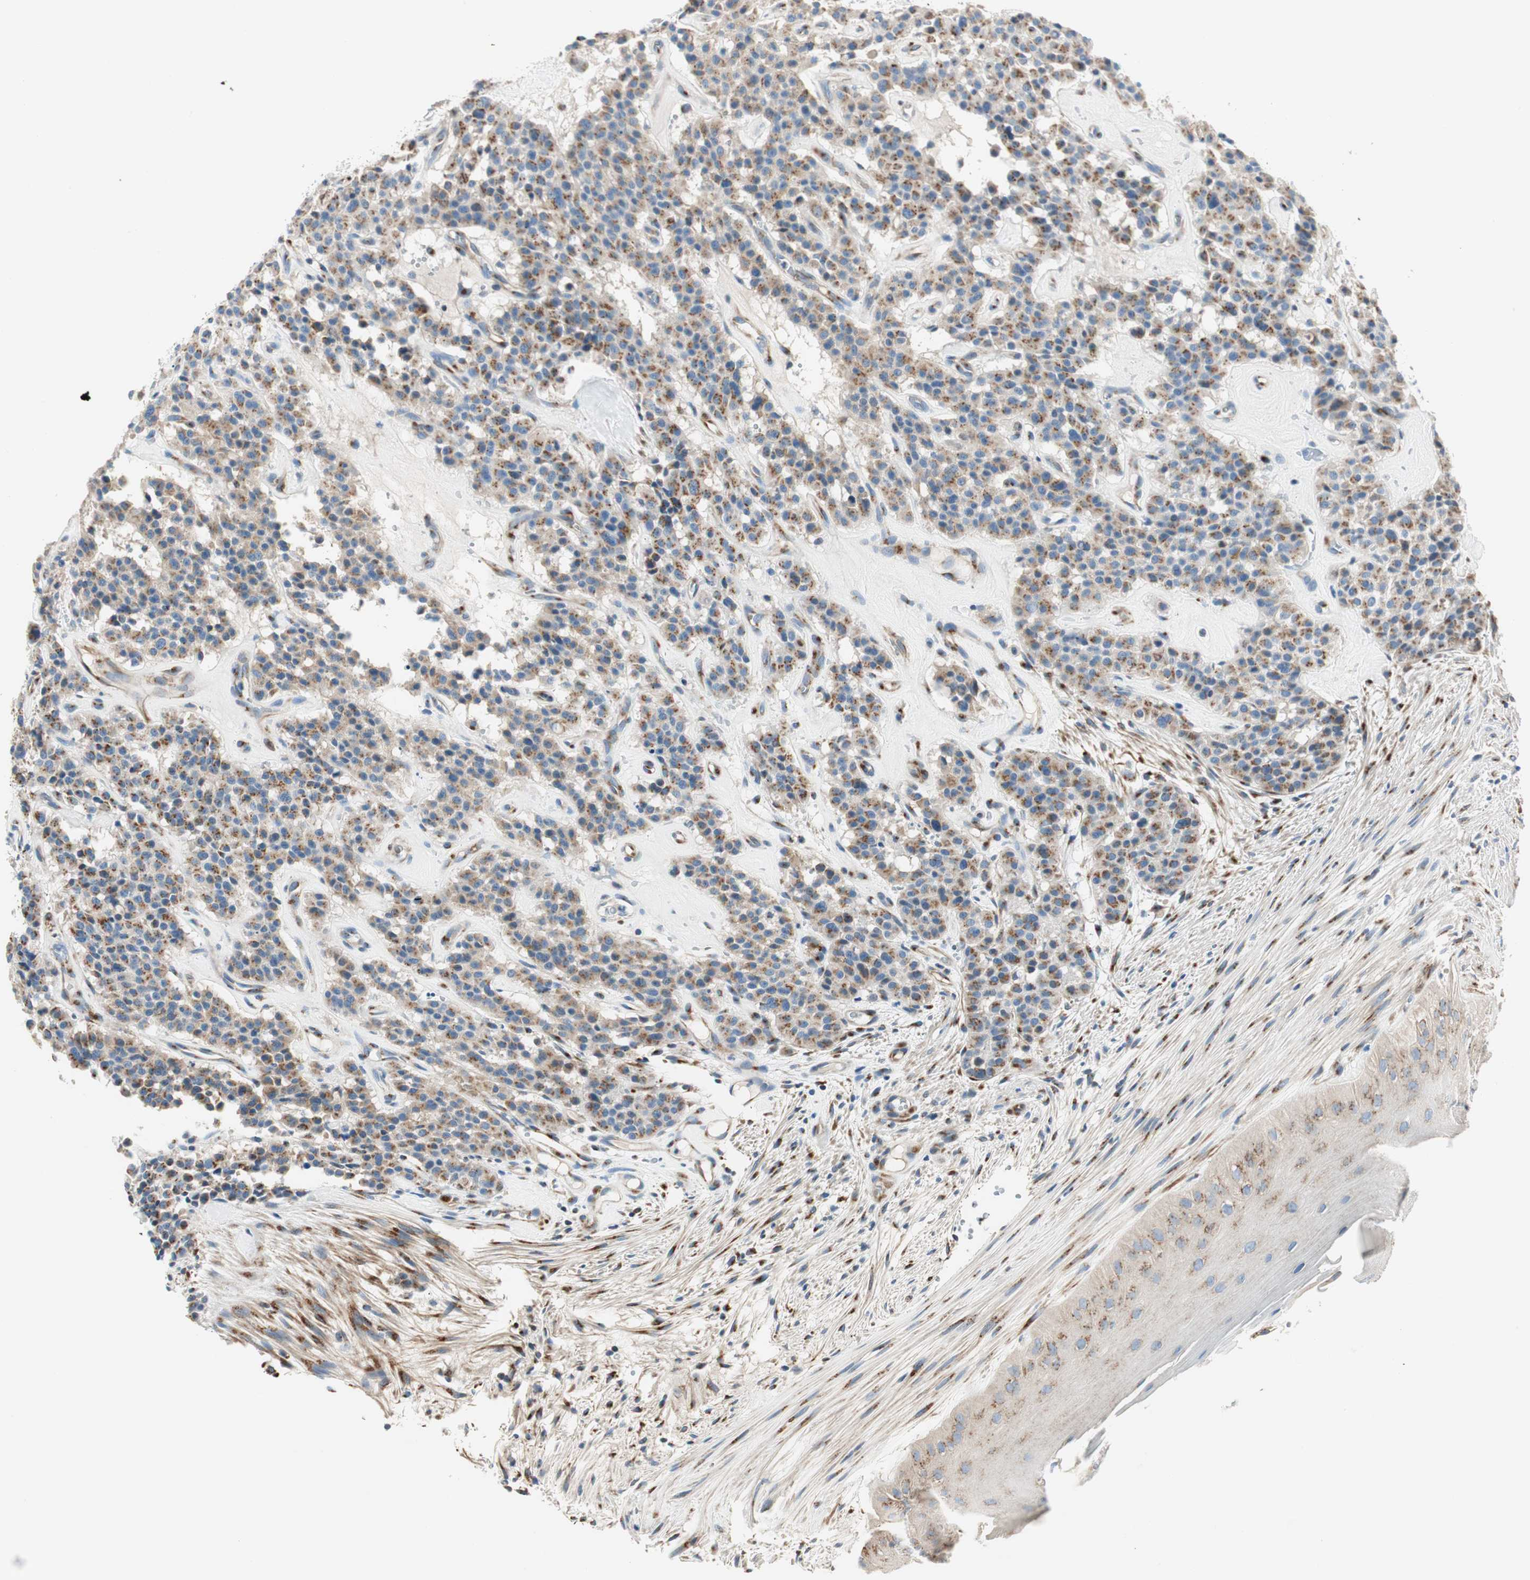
{"staining": {"intensity": "moderate", "quantity": ">75%", "location": "cytoplasmic/membranous"}, "tissue": "carcinoid", "cell_type": "Tumor cells", "image_type": "cancer", "snomed": [{"axis": "morphology", "description": "Carcinoid, malignant, NOS"}, {"axis": "topography", "description": "Lung"}], "caption": "Carcinoid (malignant) stained for a protein exhibits moderate cytoplasmic/membranous positivity in tumor cells.", "gene": "TMF1", "patient": {"sex": "male", "age": 30}}